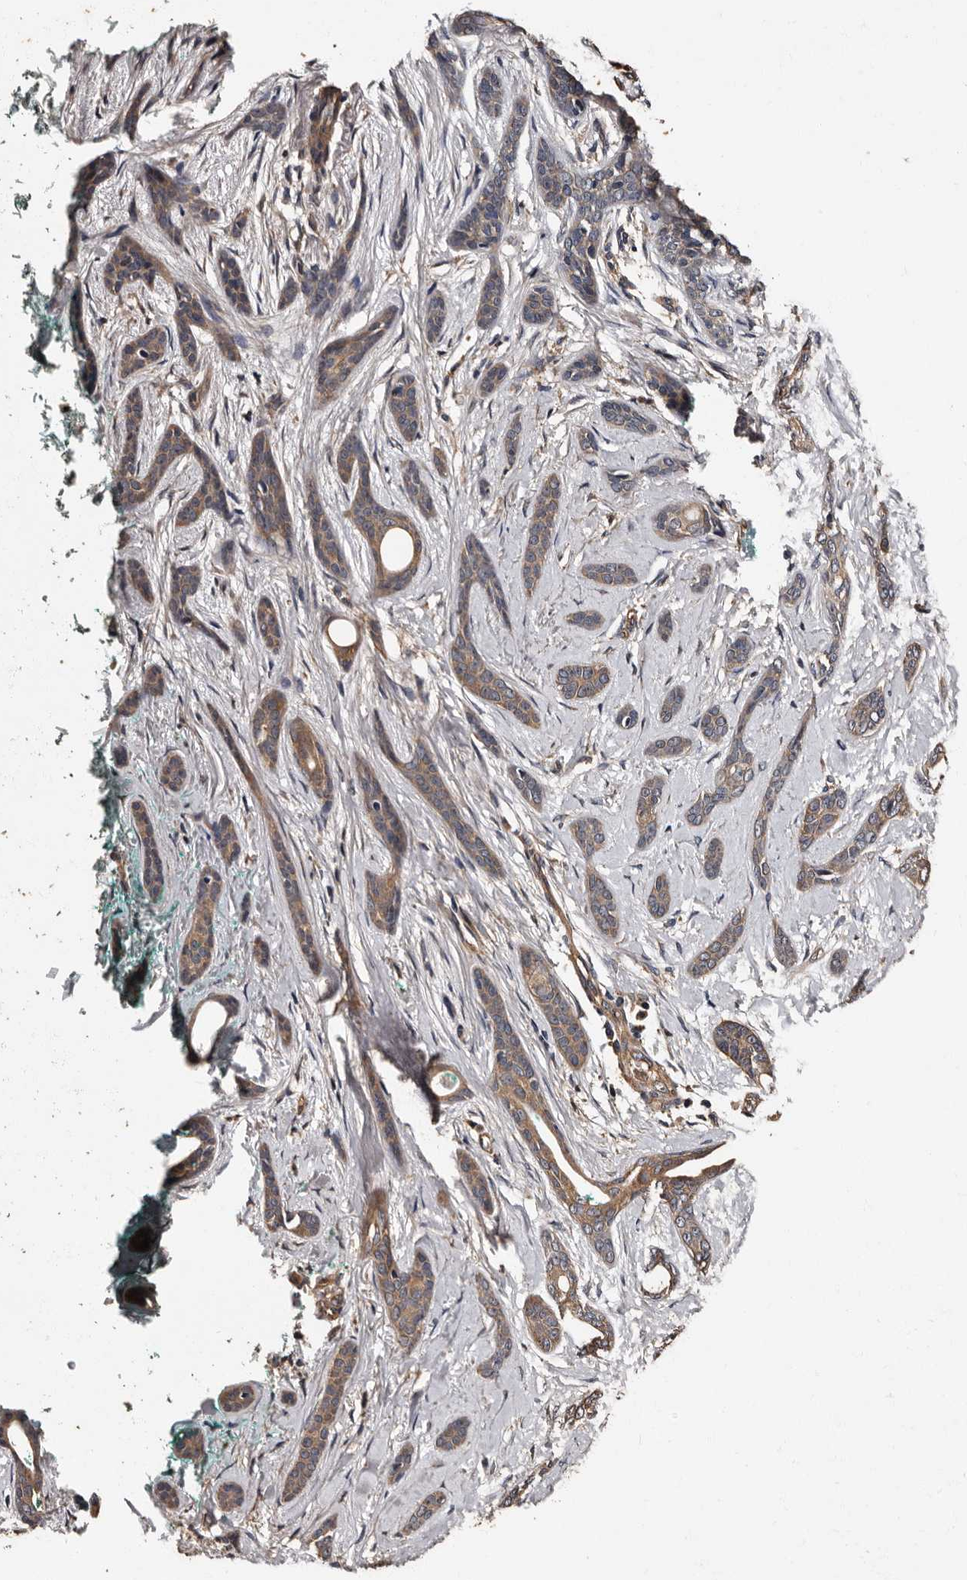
{"staining": {"intensity": "weak", "quantity": ">75%", "location": "cytoplasmic/membranous"}, "tissue": "skin cancer", "cell_type": "Tumor cells", "image_type": "cancer", "snomed": [{"axis": "morphology", "description": "Basal cell carcinoma"}, {"axis": "morphology", "description": "Adnexal tumor, benign"}, {"axis": "topography", "description": "Skin"}], "caption": "Brown immunohistochemical staining in basal cell carcinoma (skin) displays weak cytoplasmic/membranous positivity in about >75% of tumor cells.", "gene": "ADCK5", "patient": {"sex": "female", "age": 42}}